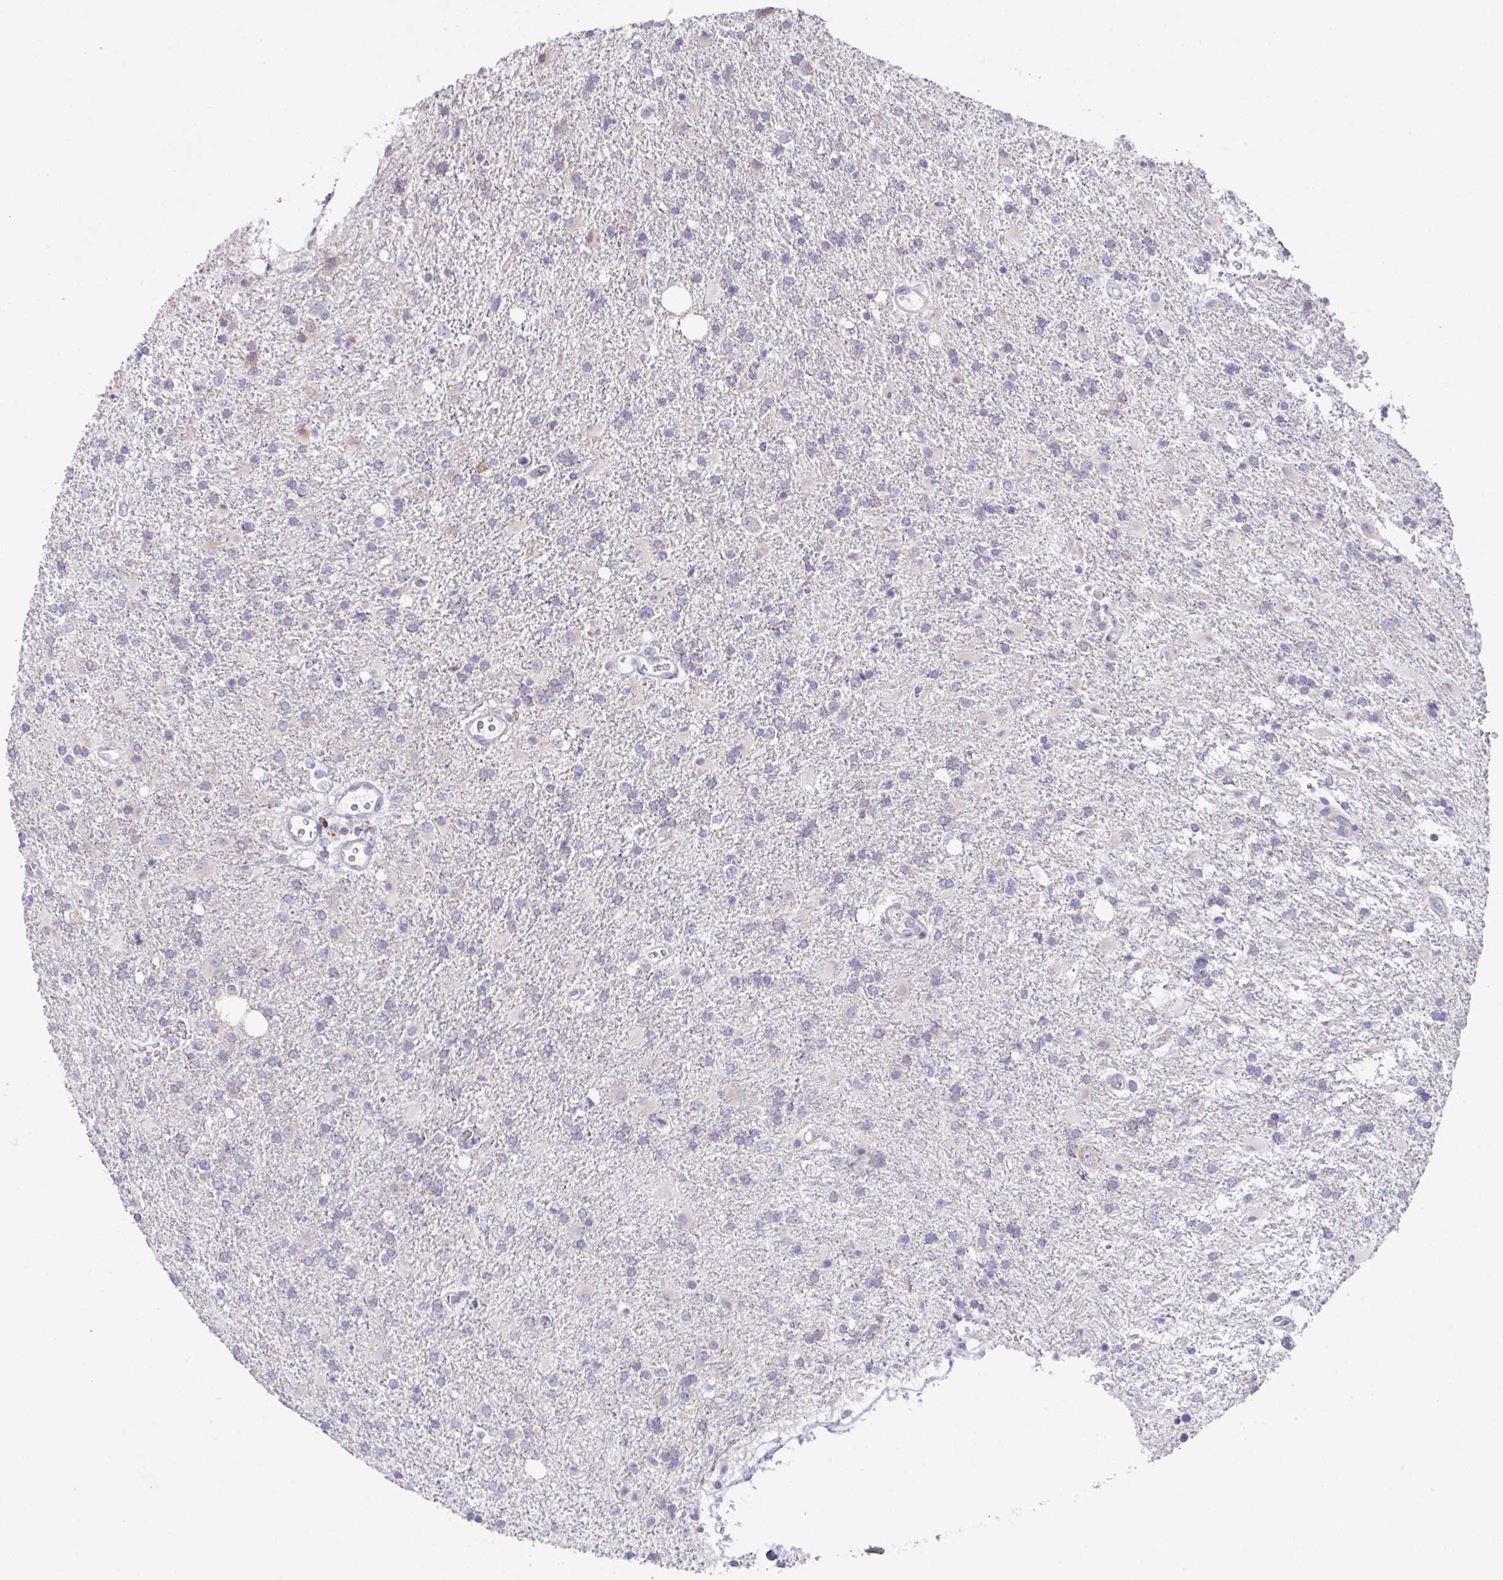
{"staining": {"intensity": "negative", "quantity": "none", "location": "none"}, "tissue": "glioma", "cell_type": "Tumor cells", "image_type": "cancer", "snomed": [{"axis": "morphology", "description": "Glioma, malignant, High grade"}, {"axis": "topography", "description": "Brain"}], "caption": "Immunohistochemistry micrograph of malignant high-grade glioma stained for a protein (brown), which reveals no staining in tumor cells.", "gene": "FAU", "patient": {"sex": "male", "age": 56}}